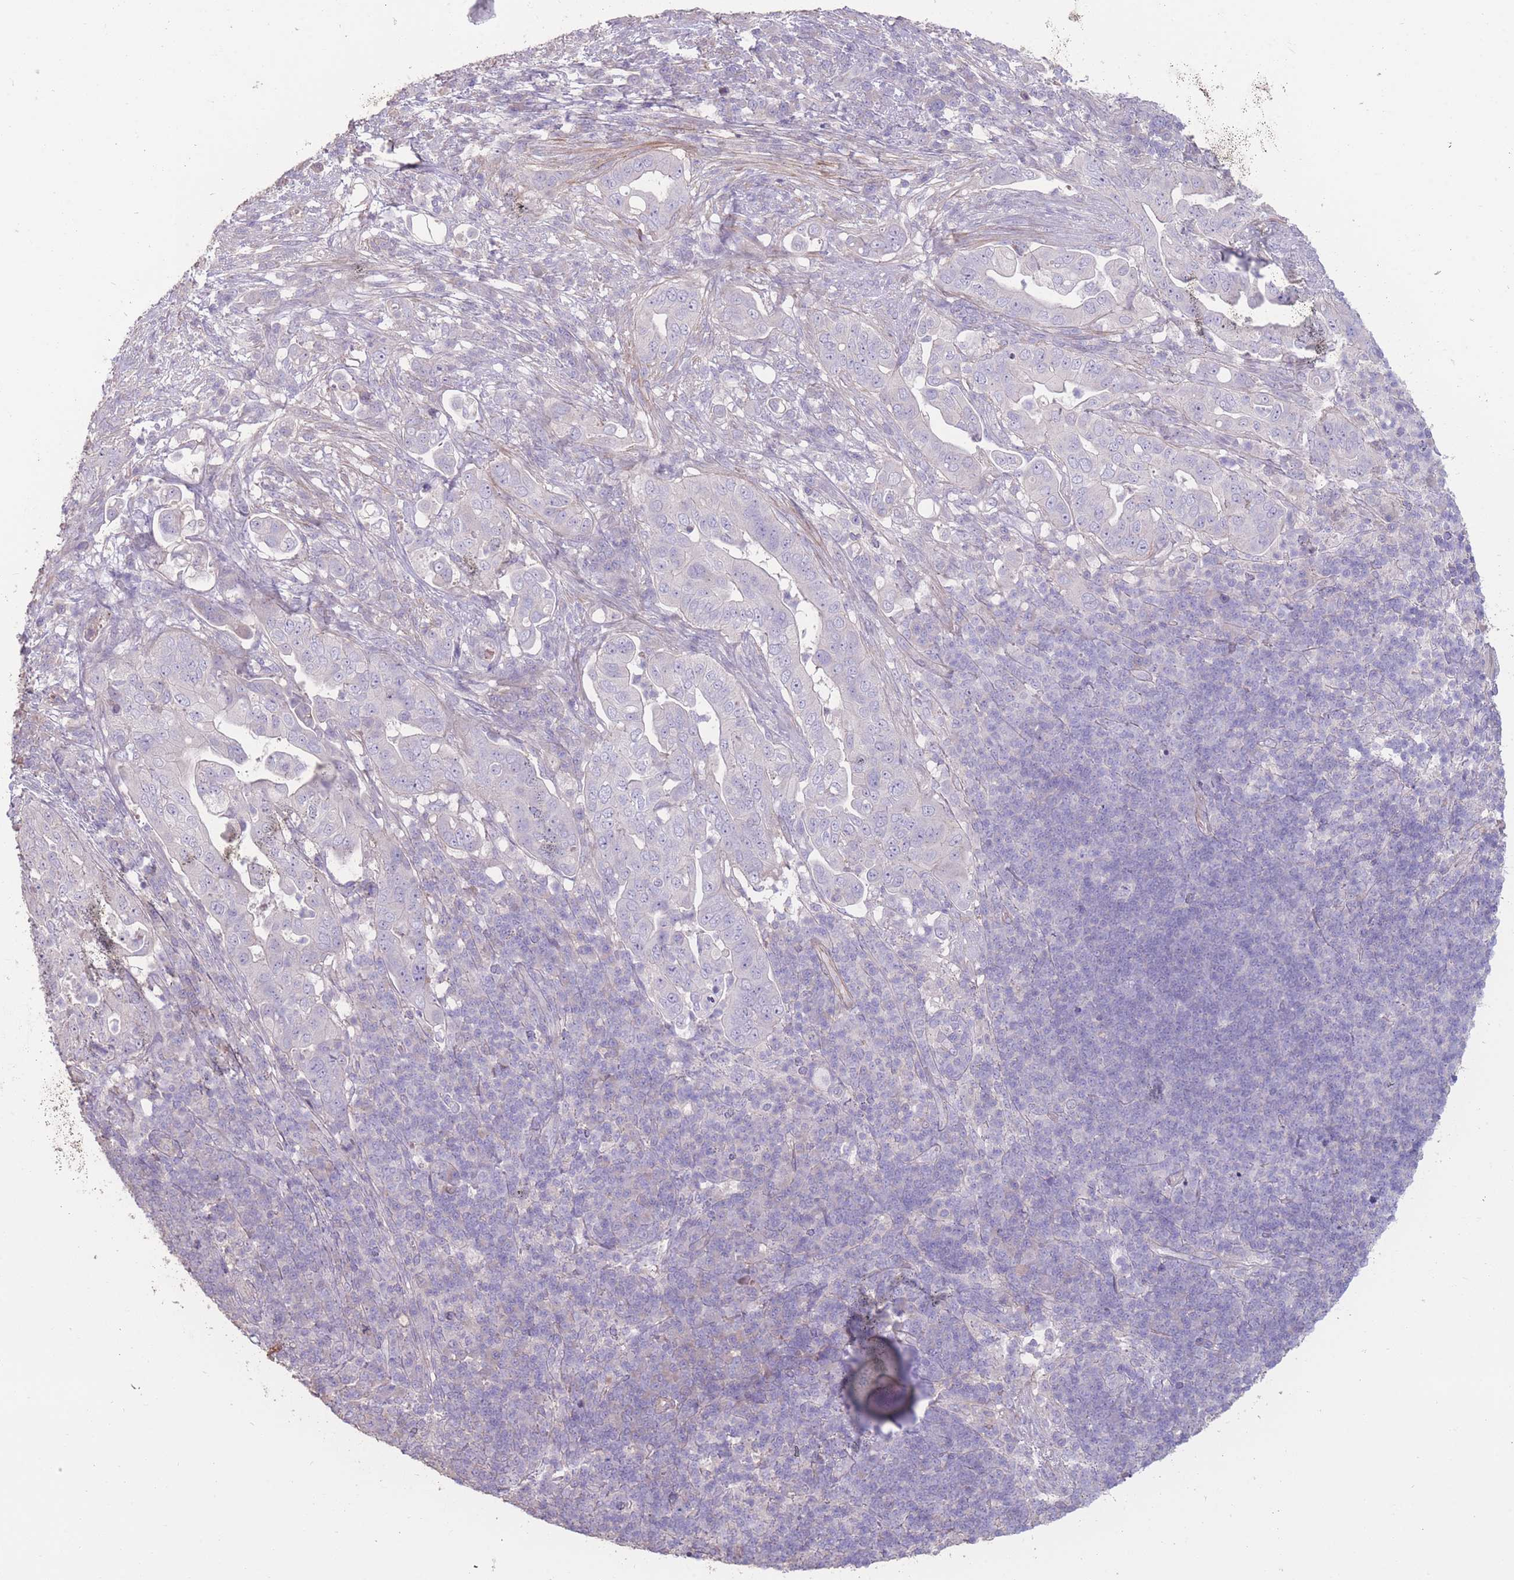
{"staining": {"intensity": "negative", "quantity": "none", "location": "none"}, "tissue": "pancreatic cancer", "cell_type": "Tumor cells", "image_type": "cancer", "snomed": [{"axis": "morphology", "description": "Adenocarcinoma, NOS"}, {"axis": "topography", "description": "Pancreas"}], "caption": "Image shows no protein staining in tumor cells of adenocarcinoma (pancreatic) tissue. (DAB immunohistochemistry (IHC) visualized using brightfield microscopy, high magnification).", "gene": "RSPH10B", "patient": {"sex": "female", "age": 63}}